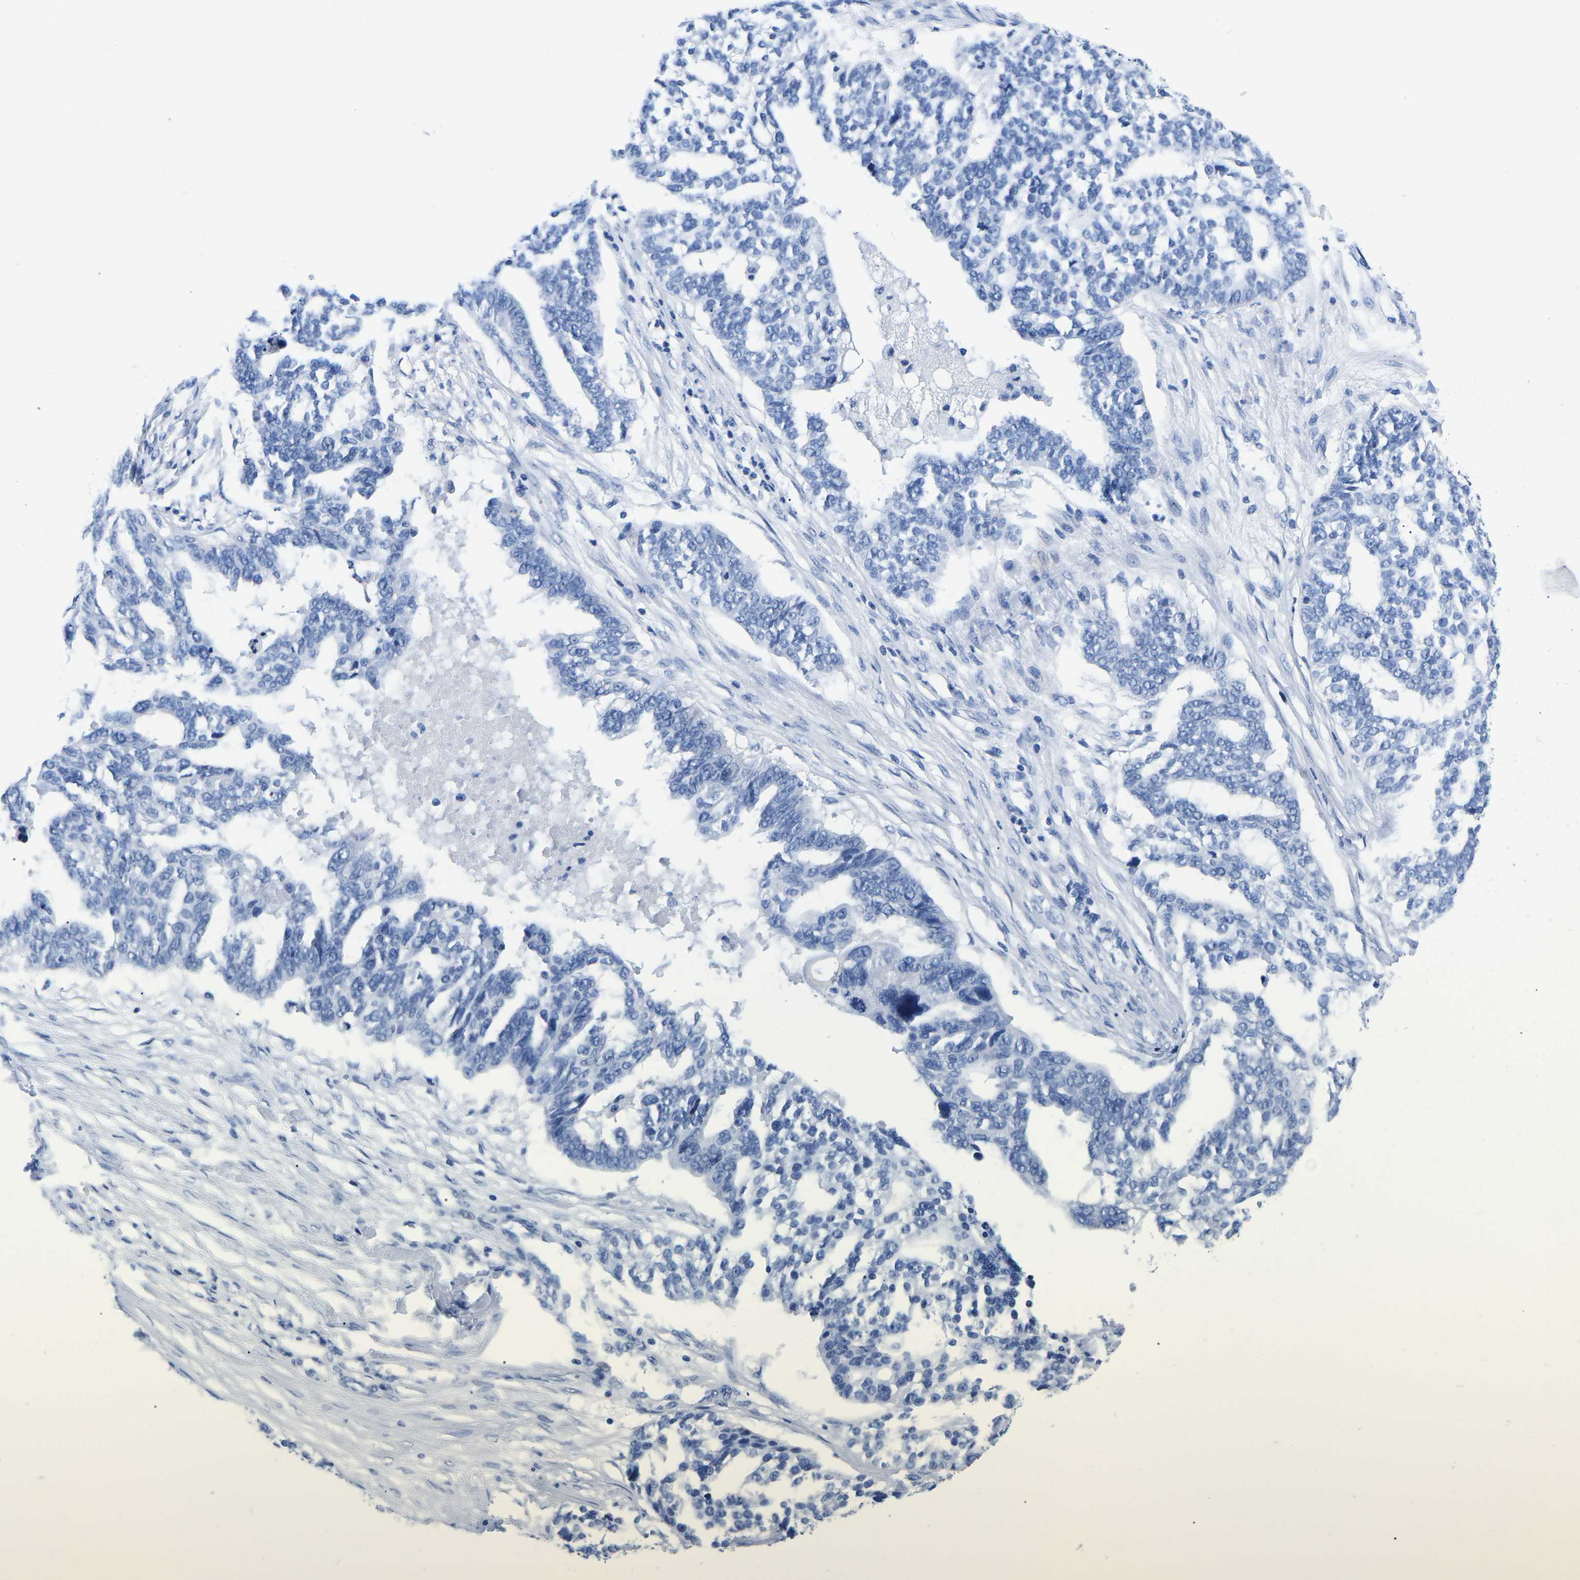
{"staining": {"intensity": "negative", "quantity": "none", "location": "none"}, "tissue": "ovarian cancer", "cell_type": "Tumor cells", "image_type": "cancer", "snomed": [{"axis": "morphology", "description": "Cystadenocarcinoma, serous, NOS"}, {"axis": "topography", "description": "Ovary"}], "caption": "This is an immunohistochemistry (IHC) image of ovarian cancer (serous cystadenocarcinoma). There is no positivity in tumor cells.", "gene": "CYP1A2", "patient": {"sex": "female", "age": 59}}